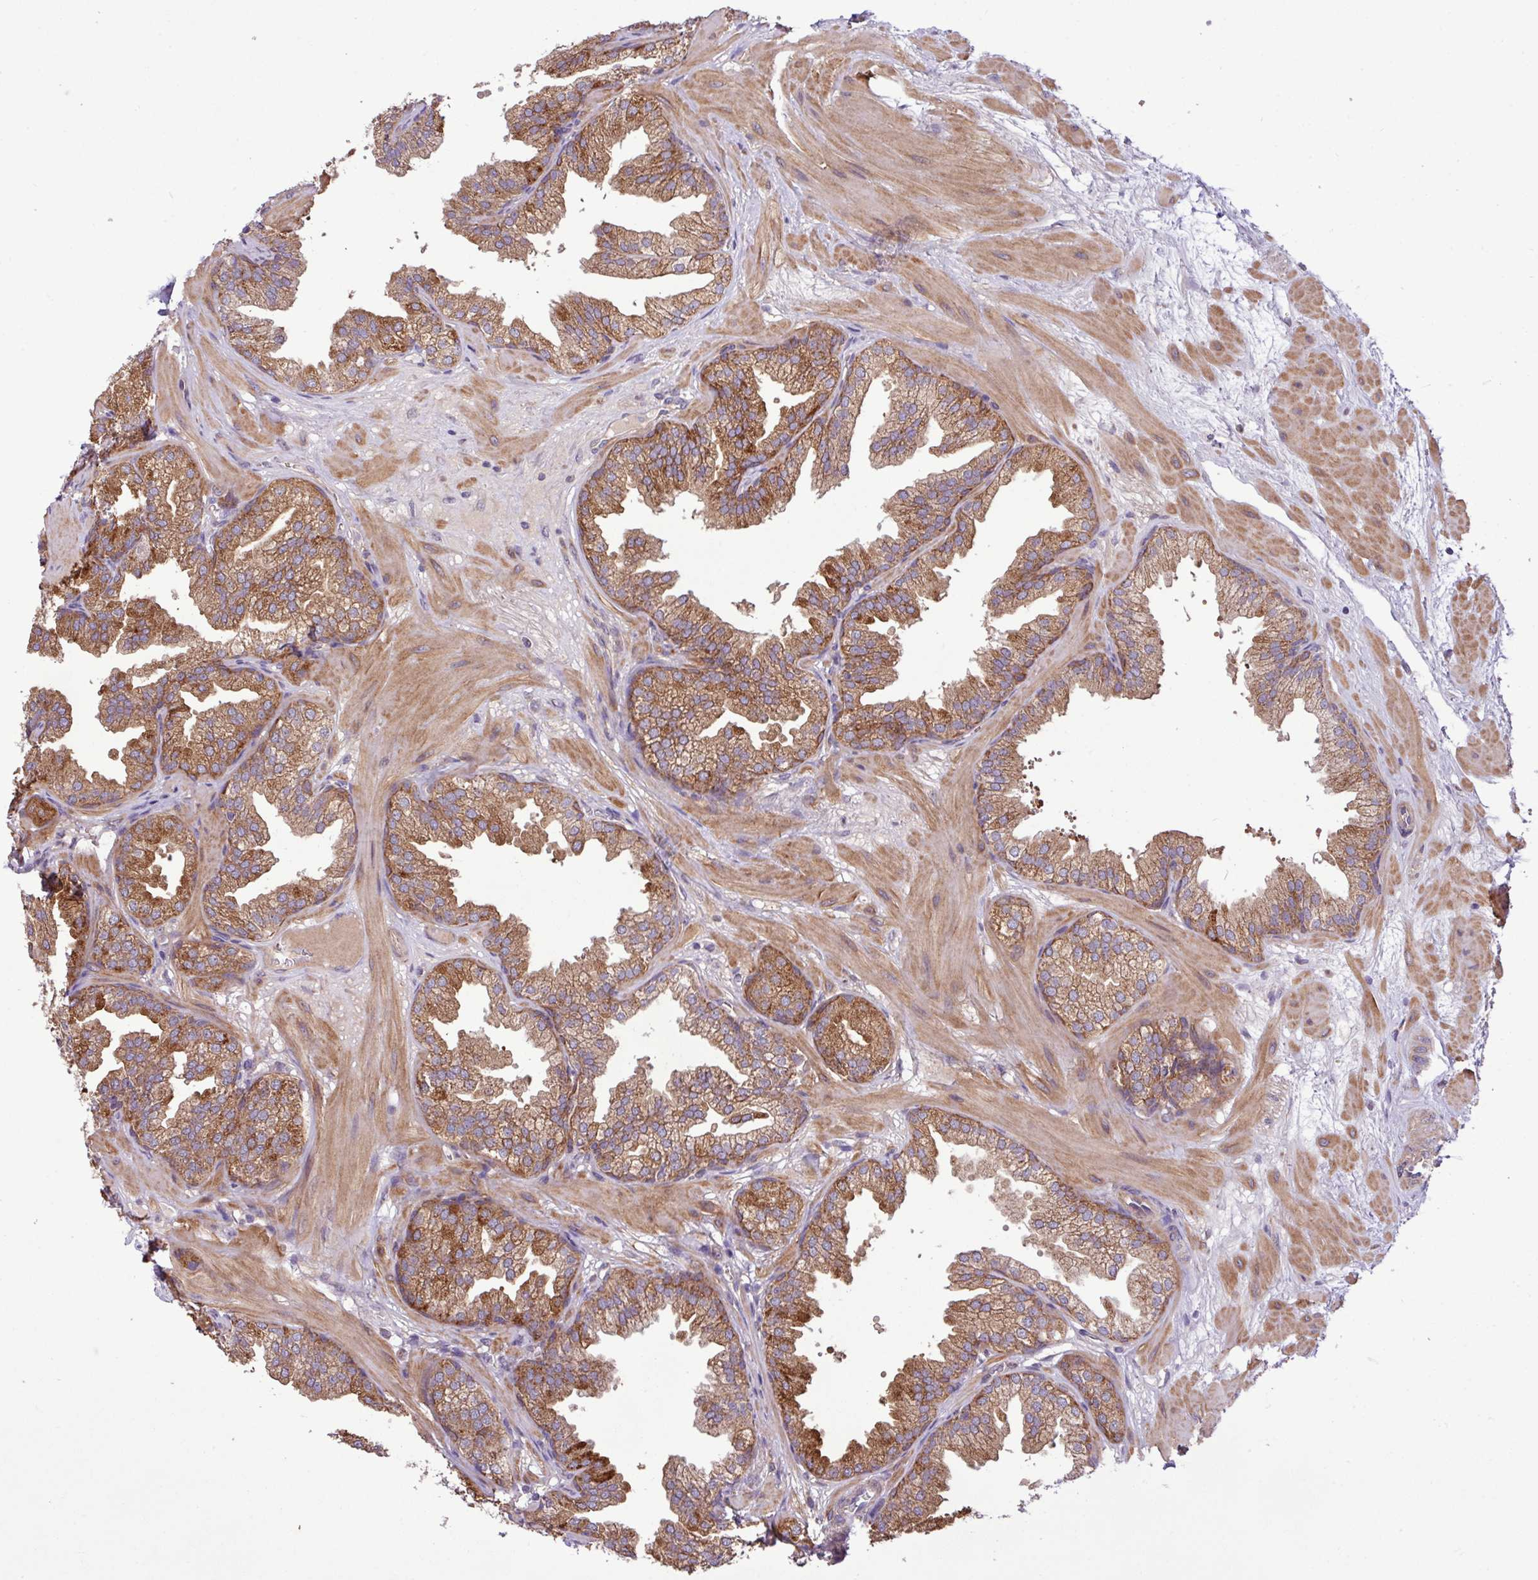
{"staining": {"intensity": "moderate", "quantity": "25%-75%", "location": "cytoplasmic/membranous"}, "tissue": "prostate", "cell_type": "Glandular cells", "image_type": "normal", "snomed": [{"axis": "morphology", "description": "Normal tissue, NOS"}, {"axis": "topography", "description": "Prostate"}], "caption": "The micrograph demonstrates immunohistochemical staining of benign prostate. There is moderate cytoplasmic/membranous expression is identified in about 25%-75% of glandular cells. (Brightfield microscopy of DAB IHC at high magnification).", "gene": "TIMM10B", "patient": {"sex": "male", "age": 37}}